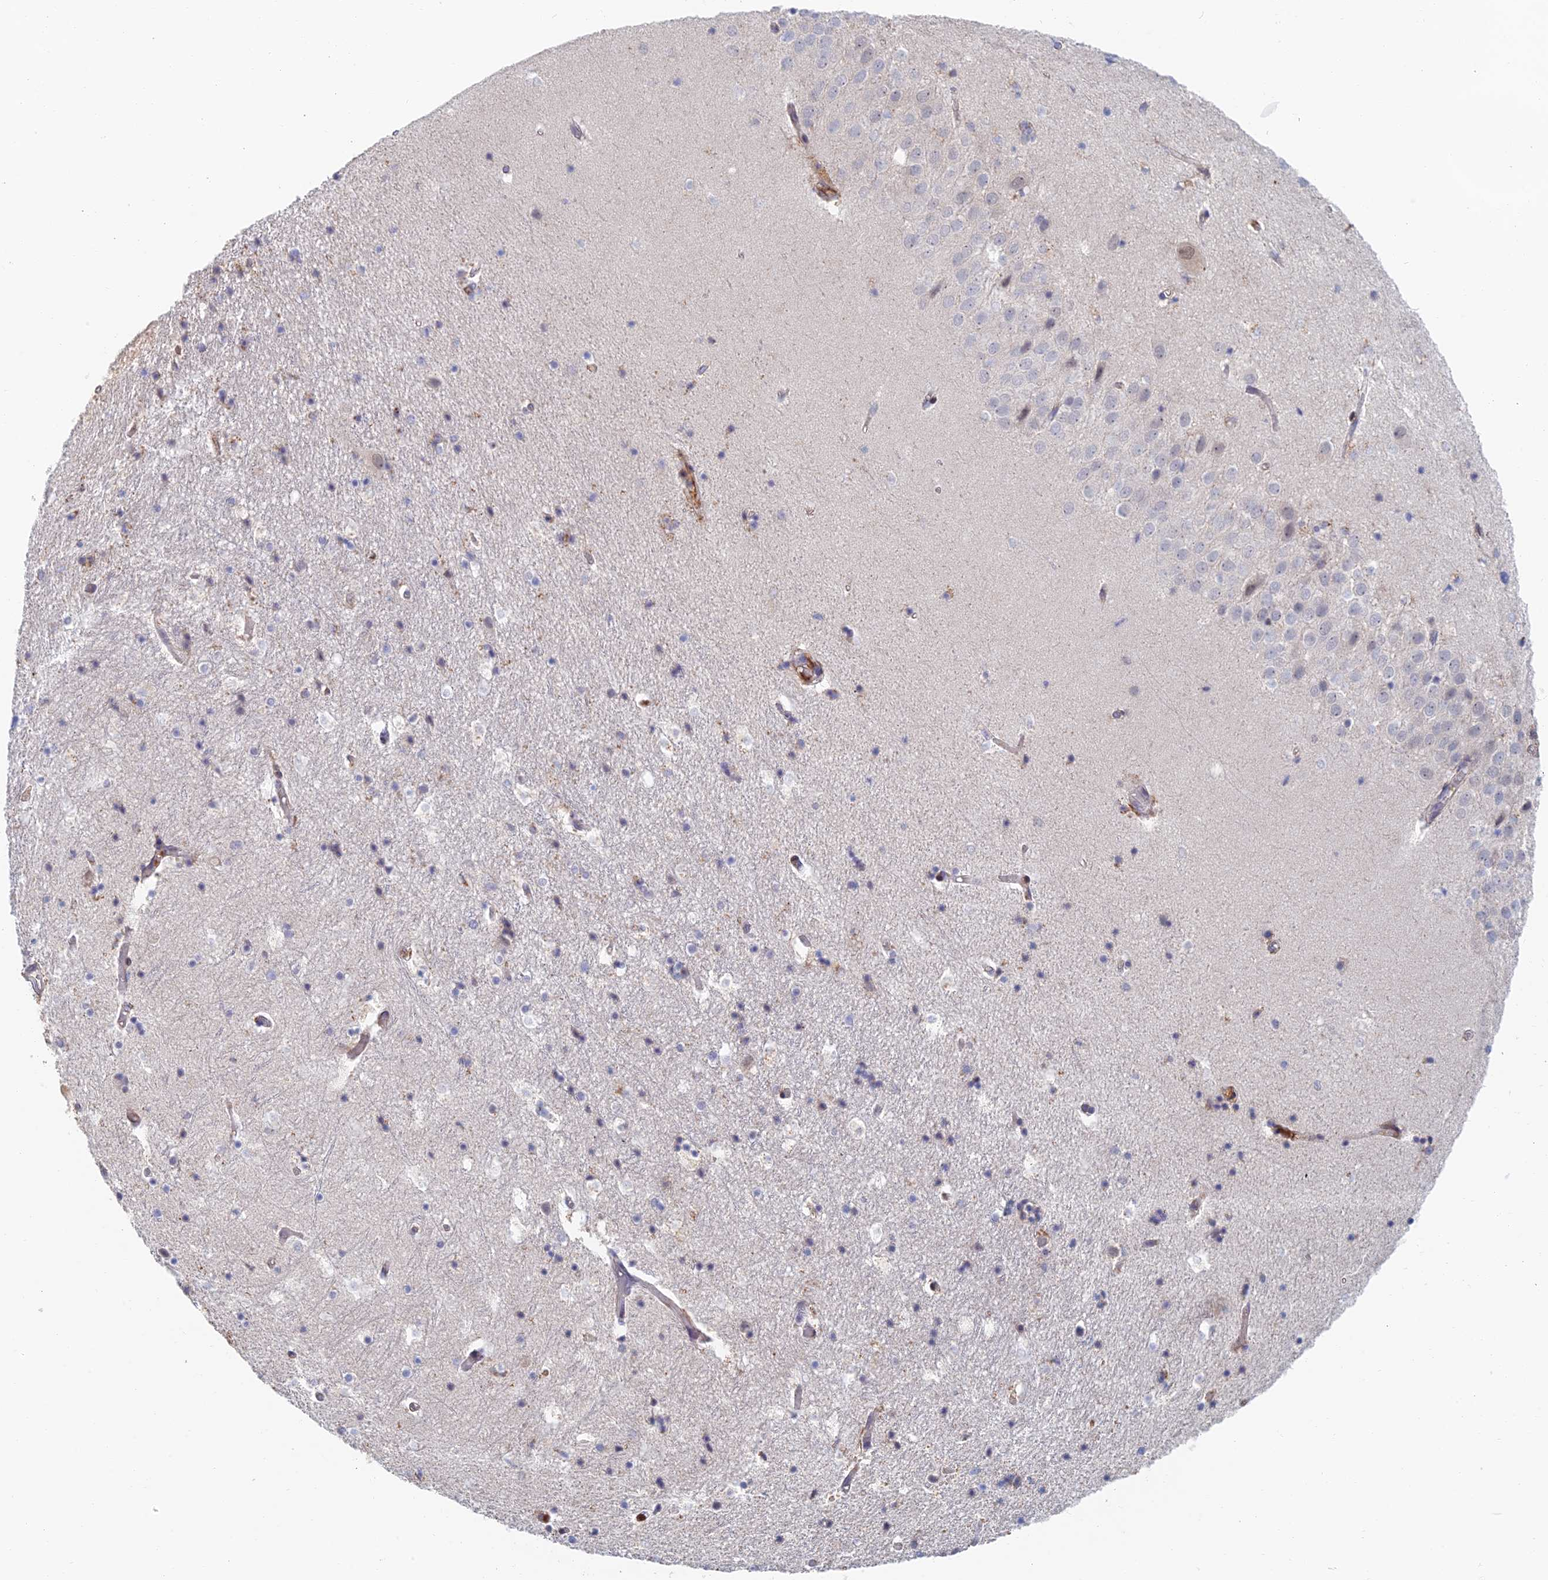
{"staining": {"intensity": "weak", "quantity": "<25%", "location": "nuclear"}, "tissue": "hippocampus", "cell_type": "Glial cells", "image_type": "normal", "snomed": [{"axis": "morphology", "description": "Normal tissue, NOS"}, {"axis": "topography", "description": "Hippocampus"}], "caption": "High power microscopy image of an IHC micrograph of benign hippocampus, revealing no significant staining in glial cells.", "gene": "ZUP1", "patient": {"sex": "female", "age": 52}}